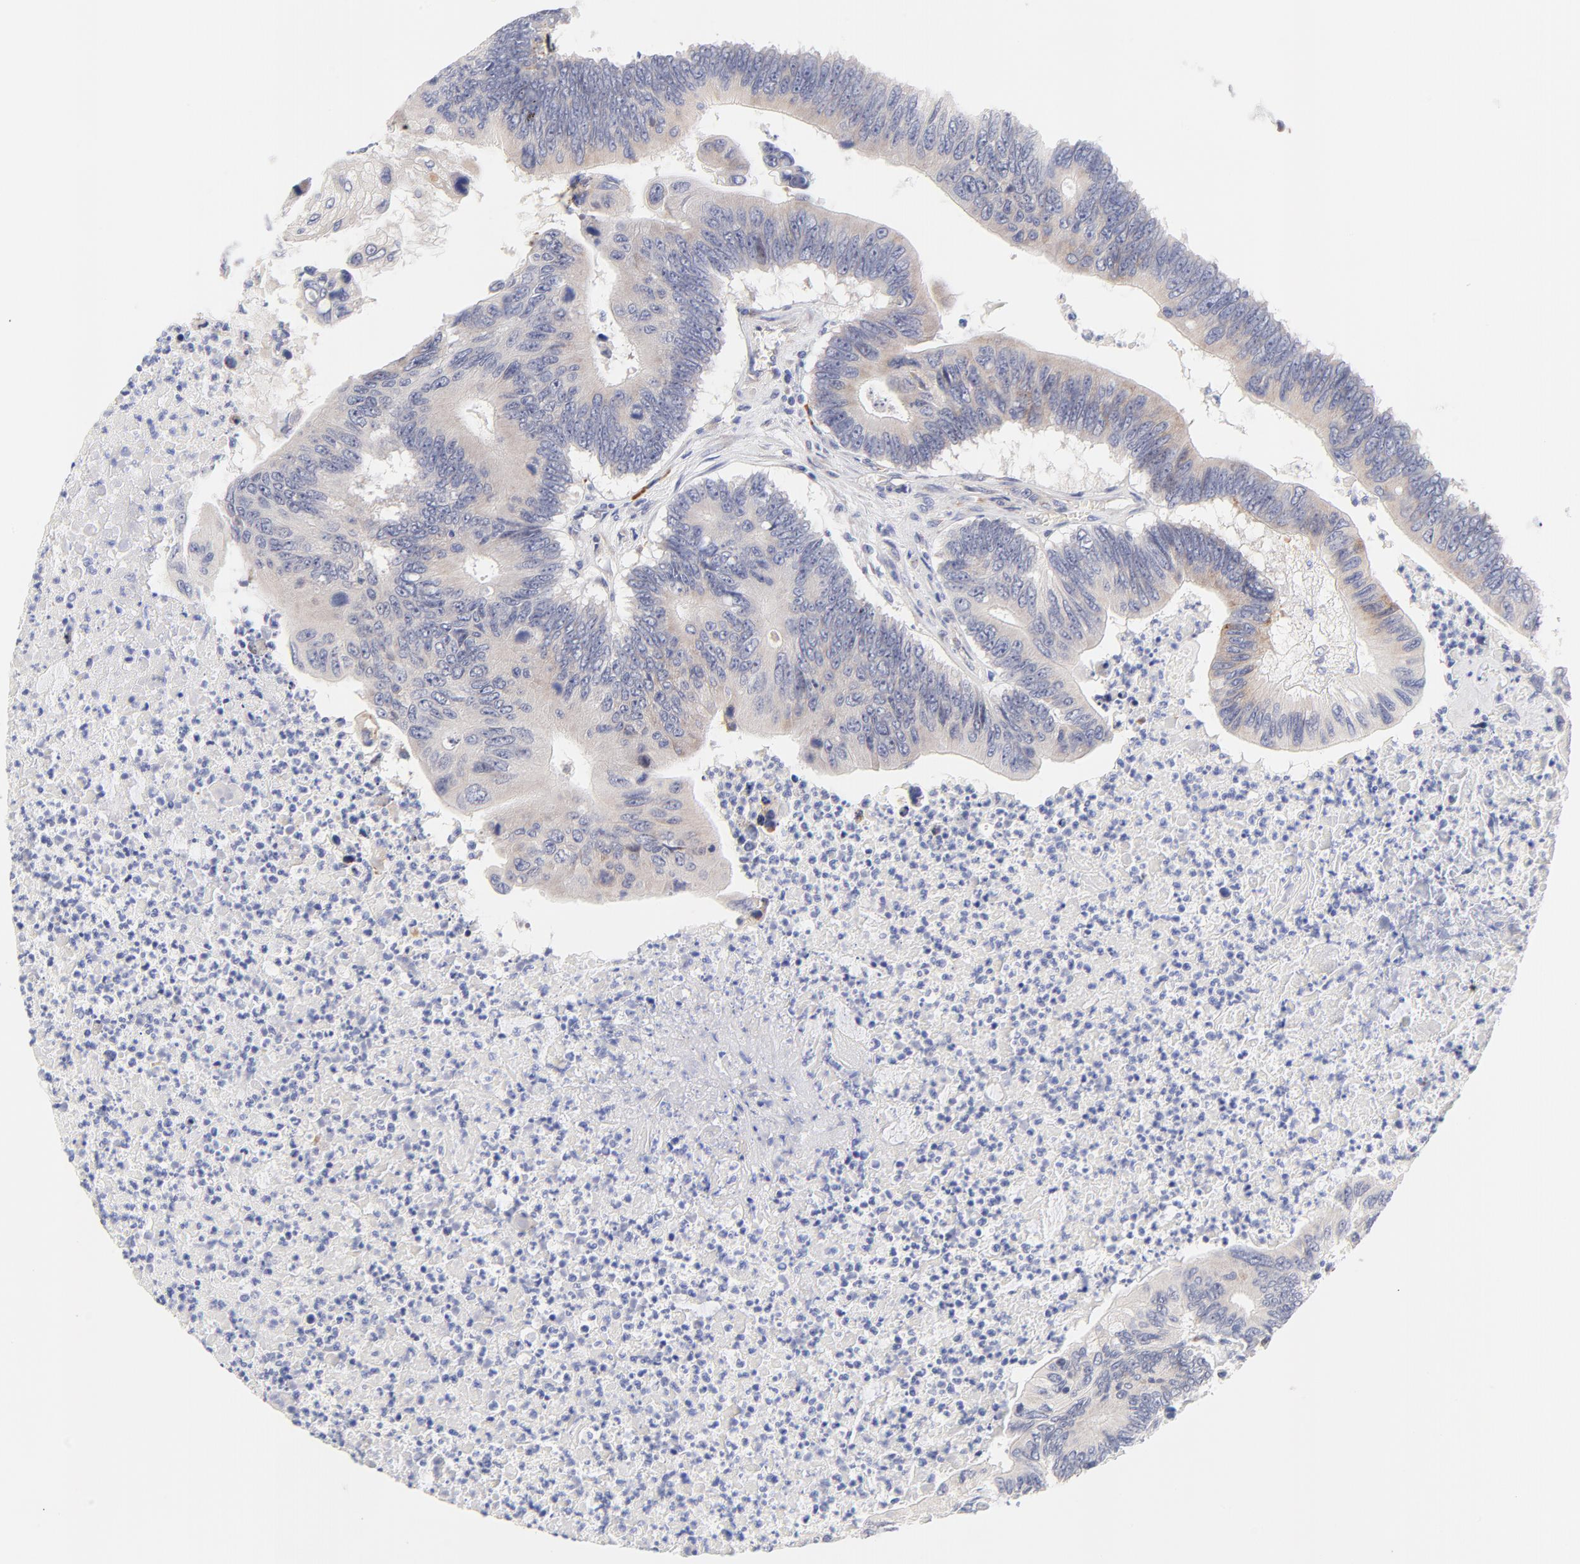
{"staining": {"intensity": "weak", "quantity": ">75%", "location": "cytoplasmic/membranous"}, "tissue": "colorectal cancer", "cell_type": "Tumor cells", "image_type": "cancer", "snomed": [{"axis": "morphology", "description": "Adenocarcinoma, NOS"}, {"axis": "topography", "description": "Colon"}], "caption": "Immunohistochemical staining of human colorectal cancer (adenocarcinoma) exhibits low levels of weak cytoplasmic/membranous staining in about >75% of tumor cells.", "gene": "AFF2", "patient": {"sex": "male", "age": 65}}